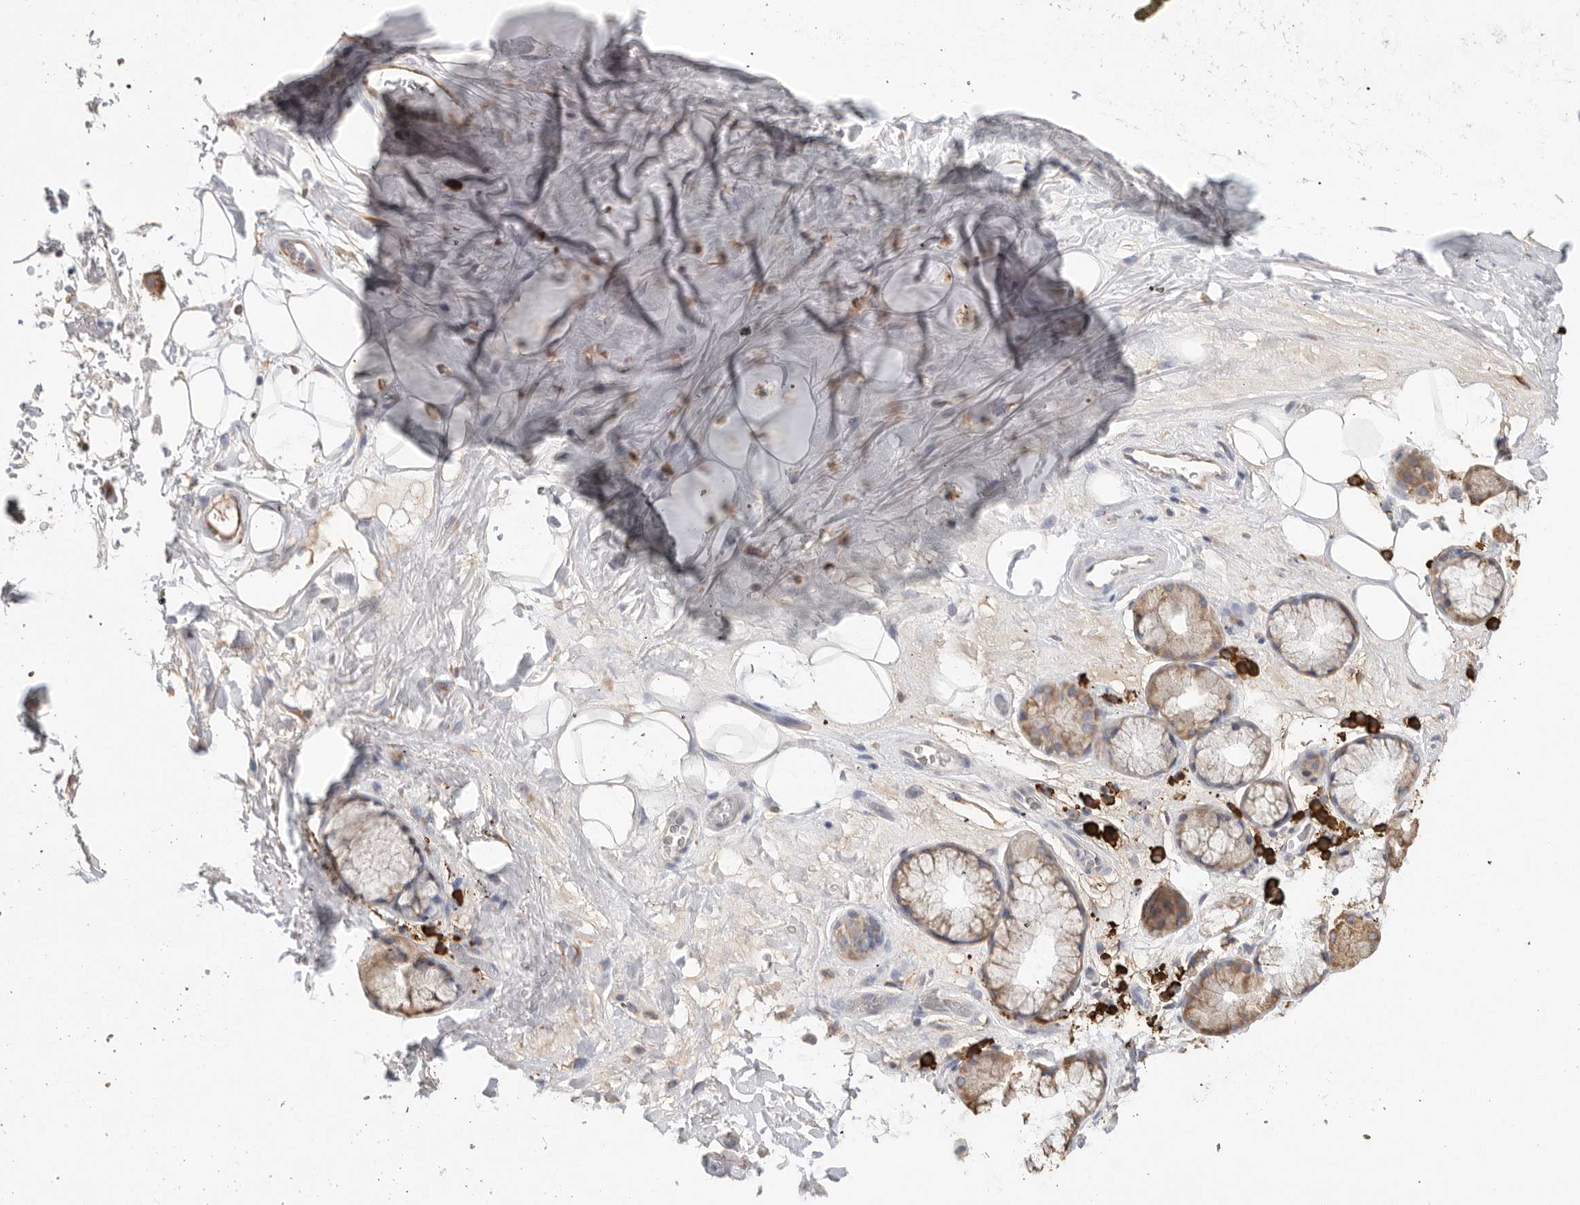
{"staining": {"intensity": "moderate", "quantity": "<25%", "location": "cytoplasmic/membranous"}, "tissue": "adipose tissue", "cell_type": "Adipocytes", "image_type": "normal", "snomed": [{"axis": "morphology", "description": "Normal tissue, NOS"}, {"axis": "topography", "description": "Cartilage tissue"}], "caption": "This micrograph exhibits benign adipose tissue stained with immunohistochemistry to label a protein in brown. The cytoplasmic/membranous of adipocytes show moderate positivity for the protein. Nuclei are counter-stained blue.", "gene": "BLOC1S5", "patient": {"sex": "female", "age": 63}}